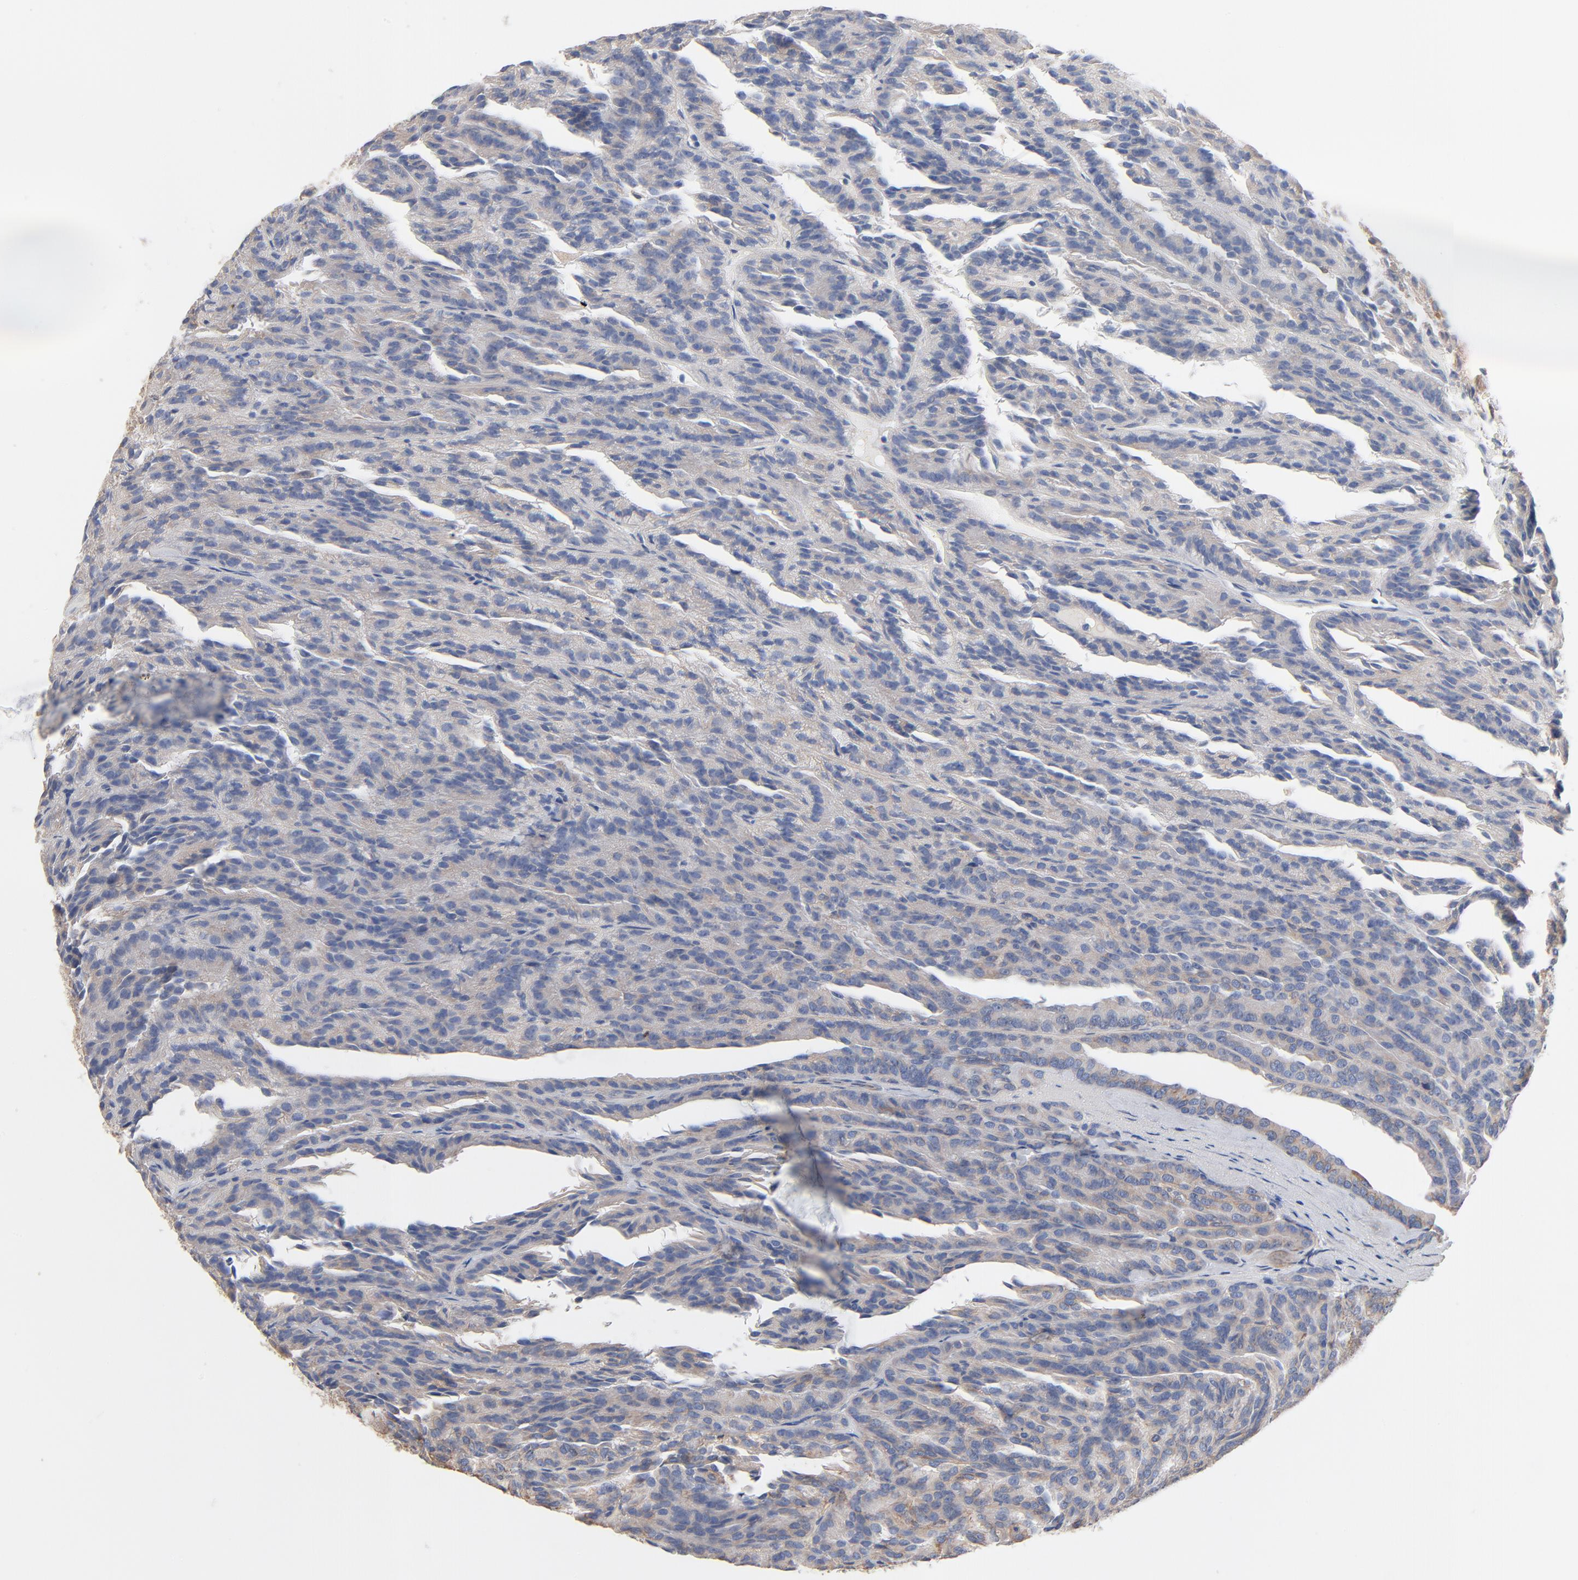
{"staining": {"intensity": "negative", "quantity": "none", "location": "none"}, "tissue": "renal cancer", "cell_type": "Tumor cells", "image_type": "cancer", "snomed": [{"axis": "morphology", "description": "Adenocarcinoma, NOS"}, {"axis": "topography", "description": "Kidney"}], "caption": "Tumor cells show no significant positivity in renal cancer (adenocarcinoma).", "gene": "ABCD4", "patient": {"sex": "male", "age": 46}}